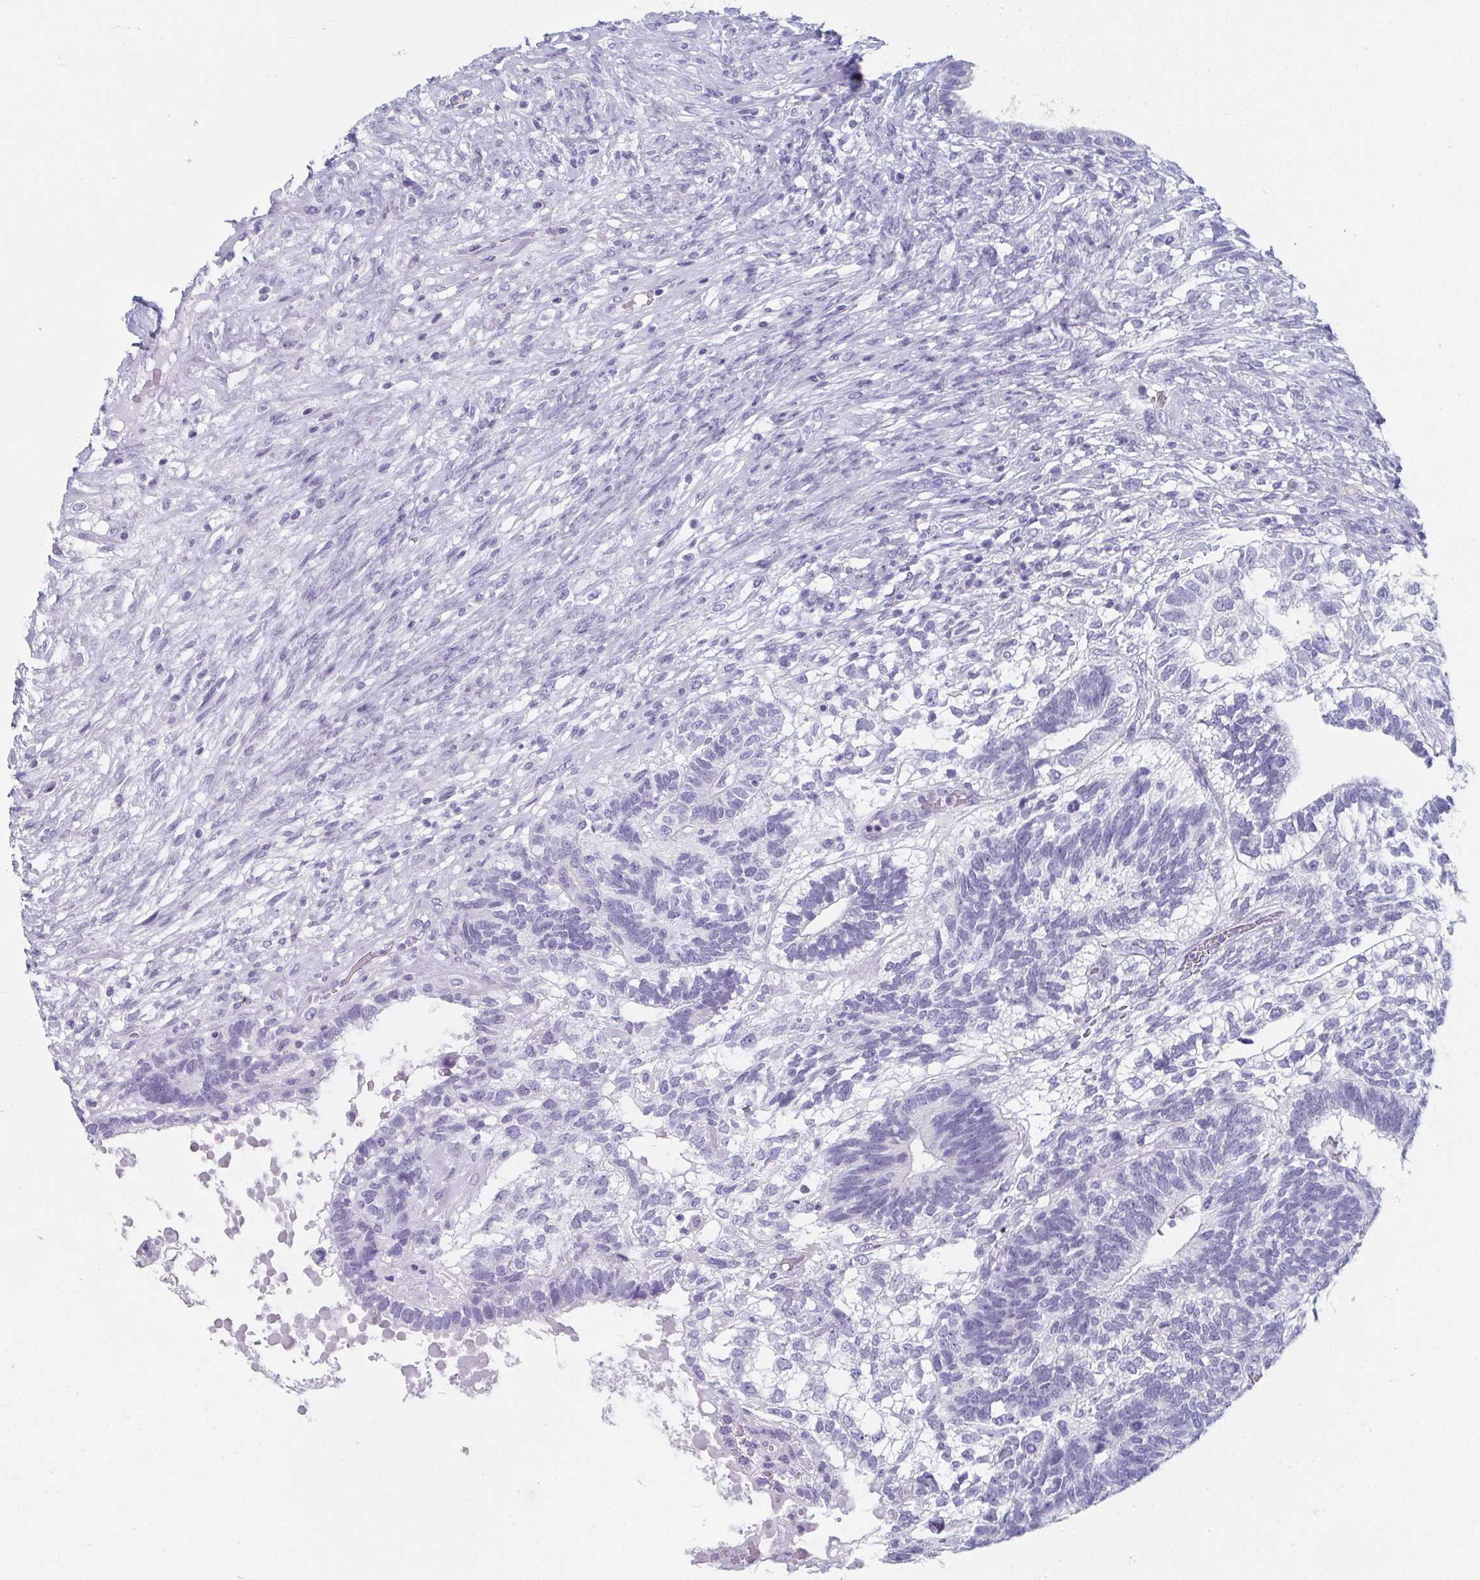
{"staining": {"intensity": "negative", "quantity": "none", "location": "none"}, "tissue": "testis cancer", "cell_type": "Tumor cells", "image_type": "cancer", "snomed": [{"axis": "morphology", "description": "Seminoma, NOS"}, {"axis": "morphology", "description": "Carcinoma, Embryonal, NOS"}, {"axis": "topography", "description": "Testis"}], "caption": "Immunohistochemistry photomicrograph of human testis embryonal carcinoma stained for a protein (brown), which shows no staining in tumor cells.", "gene": "GHRL", "patient": {"sex": "male", "age": 41}}